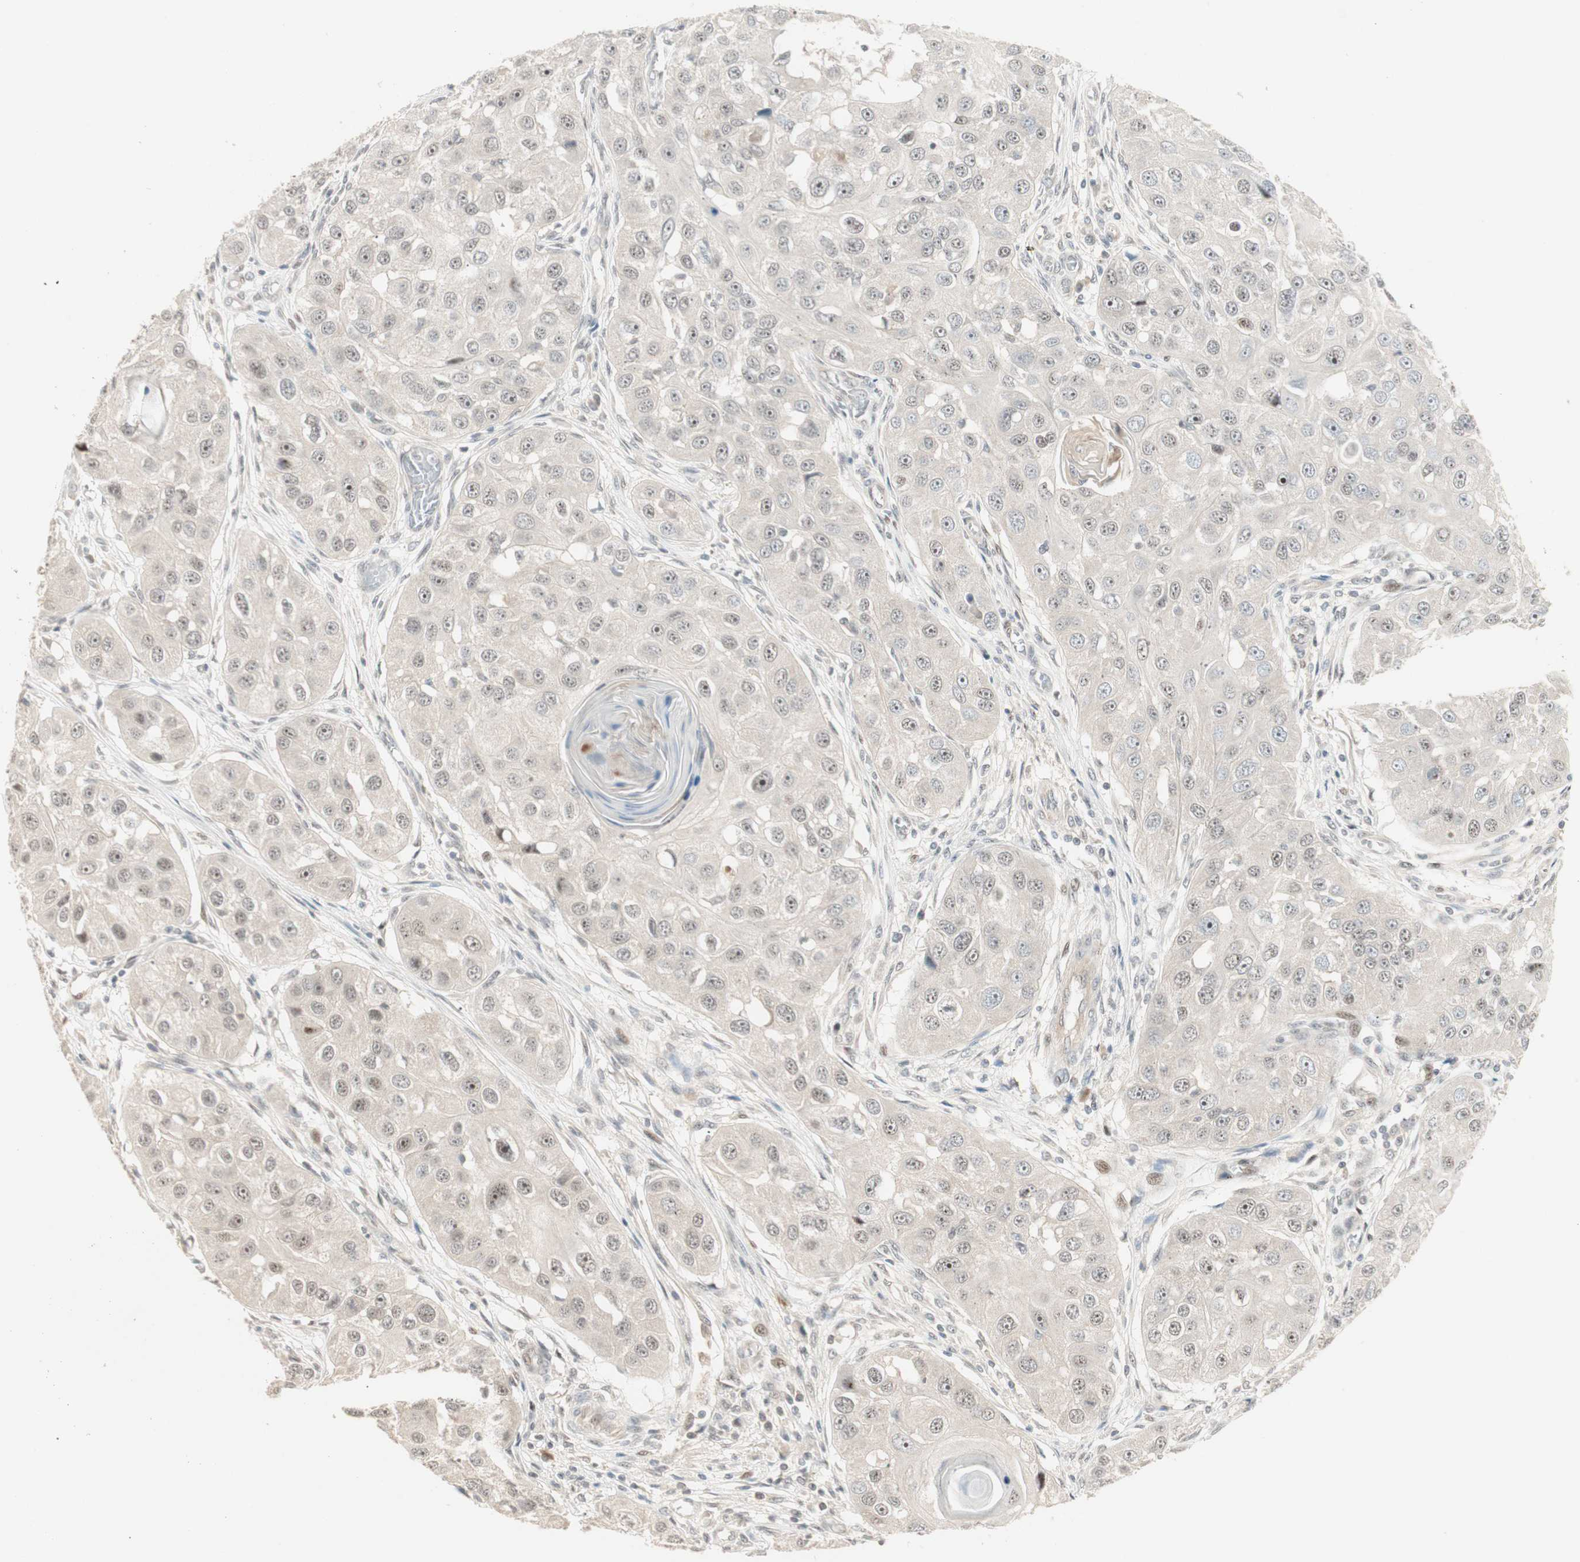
{"staining": {"intensity": "weak", "quantity": ">75%", "location": "cytoplasmic/membranous,nuclear"}, "tissue": "head and neck cancer", "cell_type": "Tumor cells", "image_type": "cancer", "snomed": [{"axis": "morphology", "description": "Normal tissue, NOS"}, {"axis": "morphology", "description": "Squamous cell carcinoma, NOS"}, {"axis": "topography", "description": "Skeletal muscle"}, {"axis": "topography", "description": "Head-Neck"}], "caption": "The image demonstrates immunohistochemical staining of head and neck squamous cell carcinoma. There is weak cytoplasmic/membranous and nuclear expression is identified in approximately >75% of tumor cells.", "gene": "ACSL5", "patient": {"sex": "male", "age": 51}}